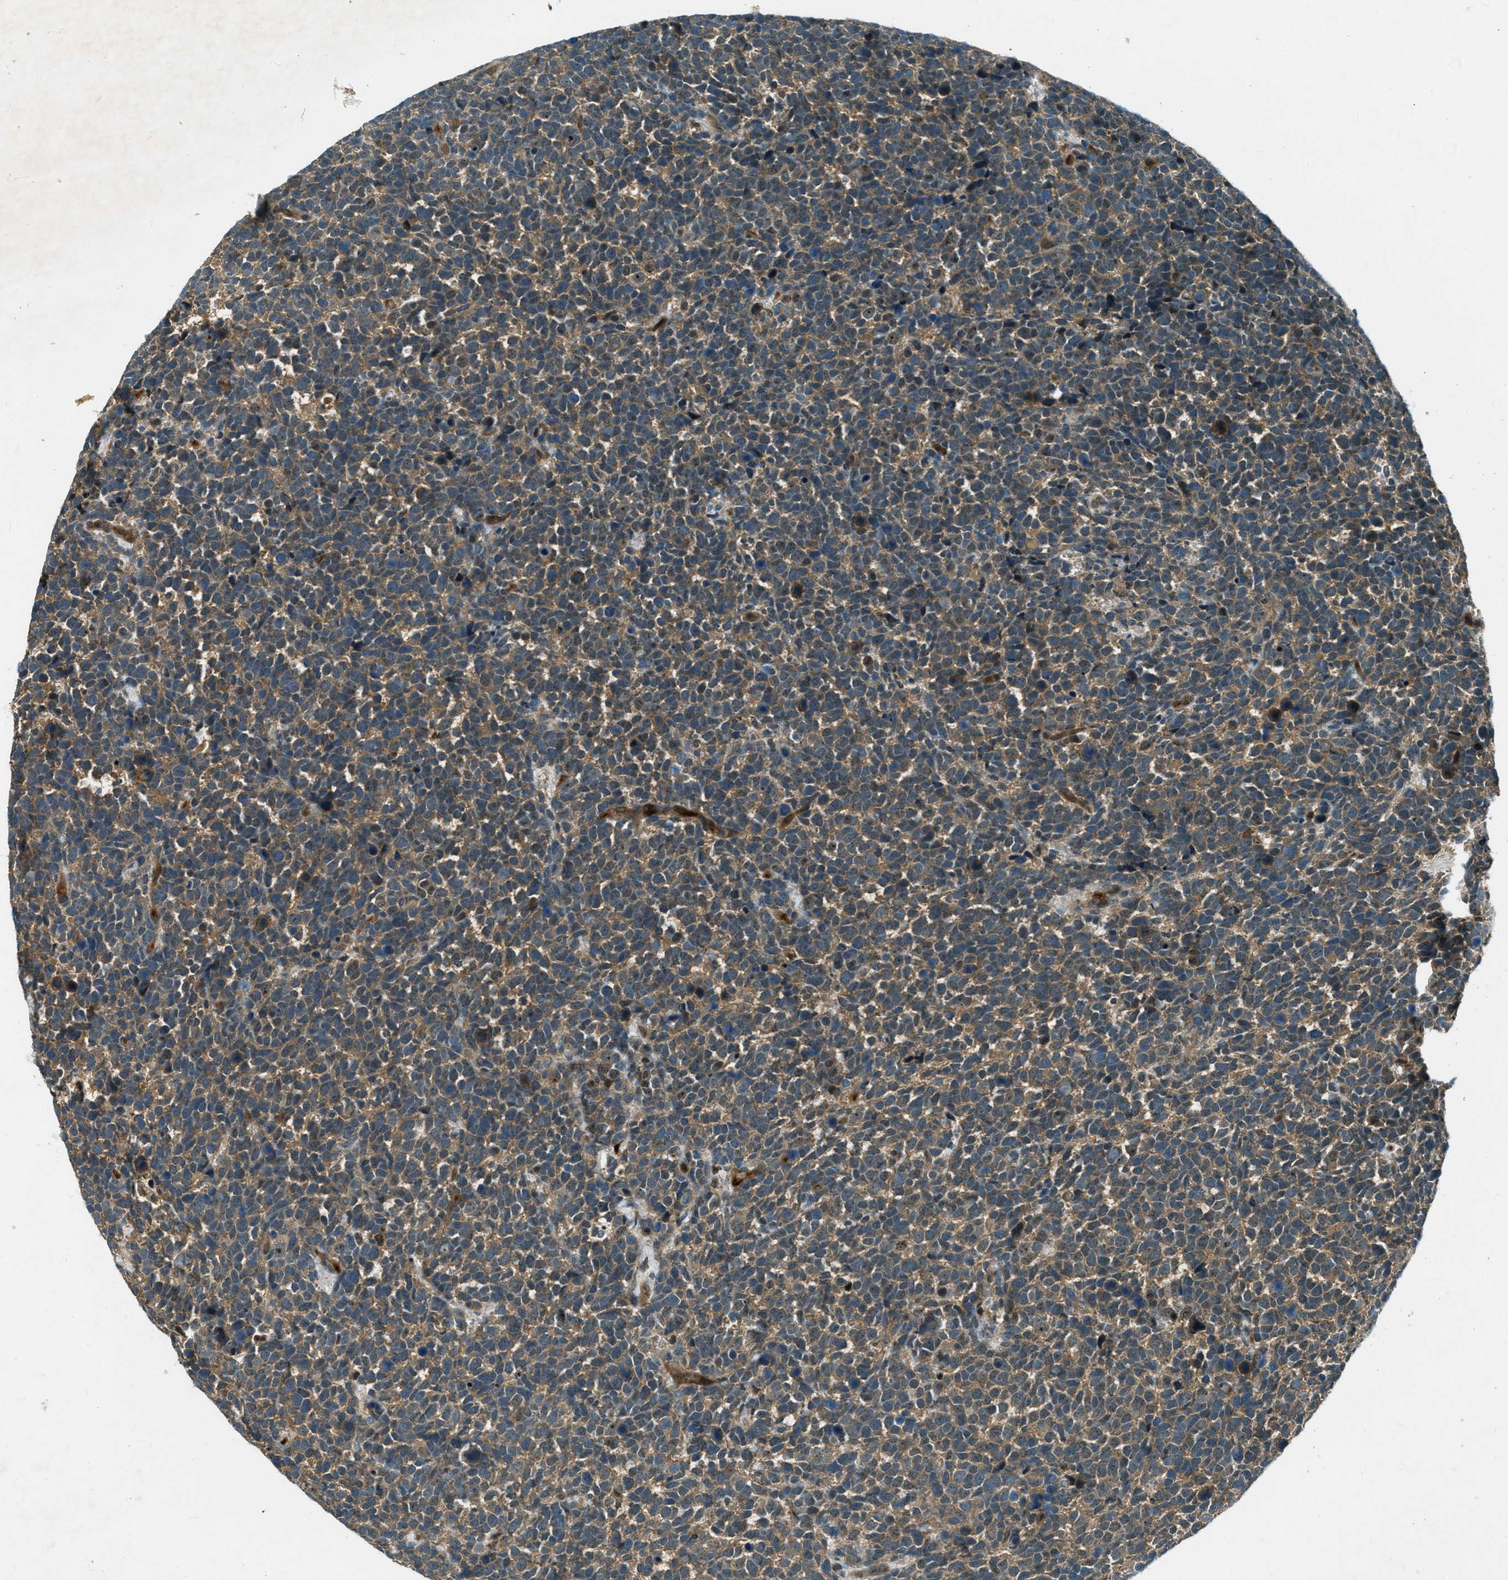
{"staining": {"intensity": "weak", "quantity": ">75%", "location": "cytoplasmic/membranous"}, "tissue": "urothelial cancer", "cell_type": "Tumor cells", "image_type": "cancer", "snomed": [{"axis": "morphology", "description": "Urothelial carcinoma, High grade"}, {"axis": "topography", "description": "Urinary bladder"}], "caption": "Brown immunohistochemical staining in urothelial cancer exhibits weak cytoplasmic/membranous expression in approximately >75% of tumor cells.", "gene": "STK11", "patient": {"sex": "female", "age": 82}}